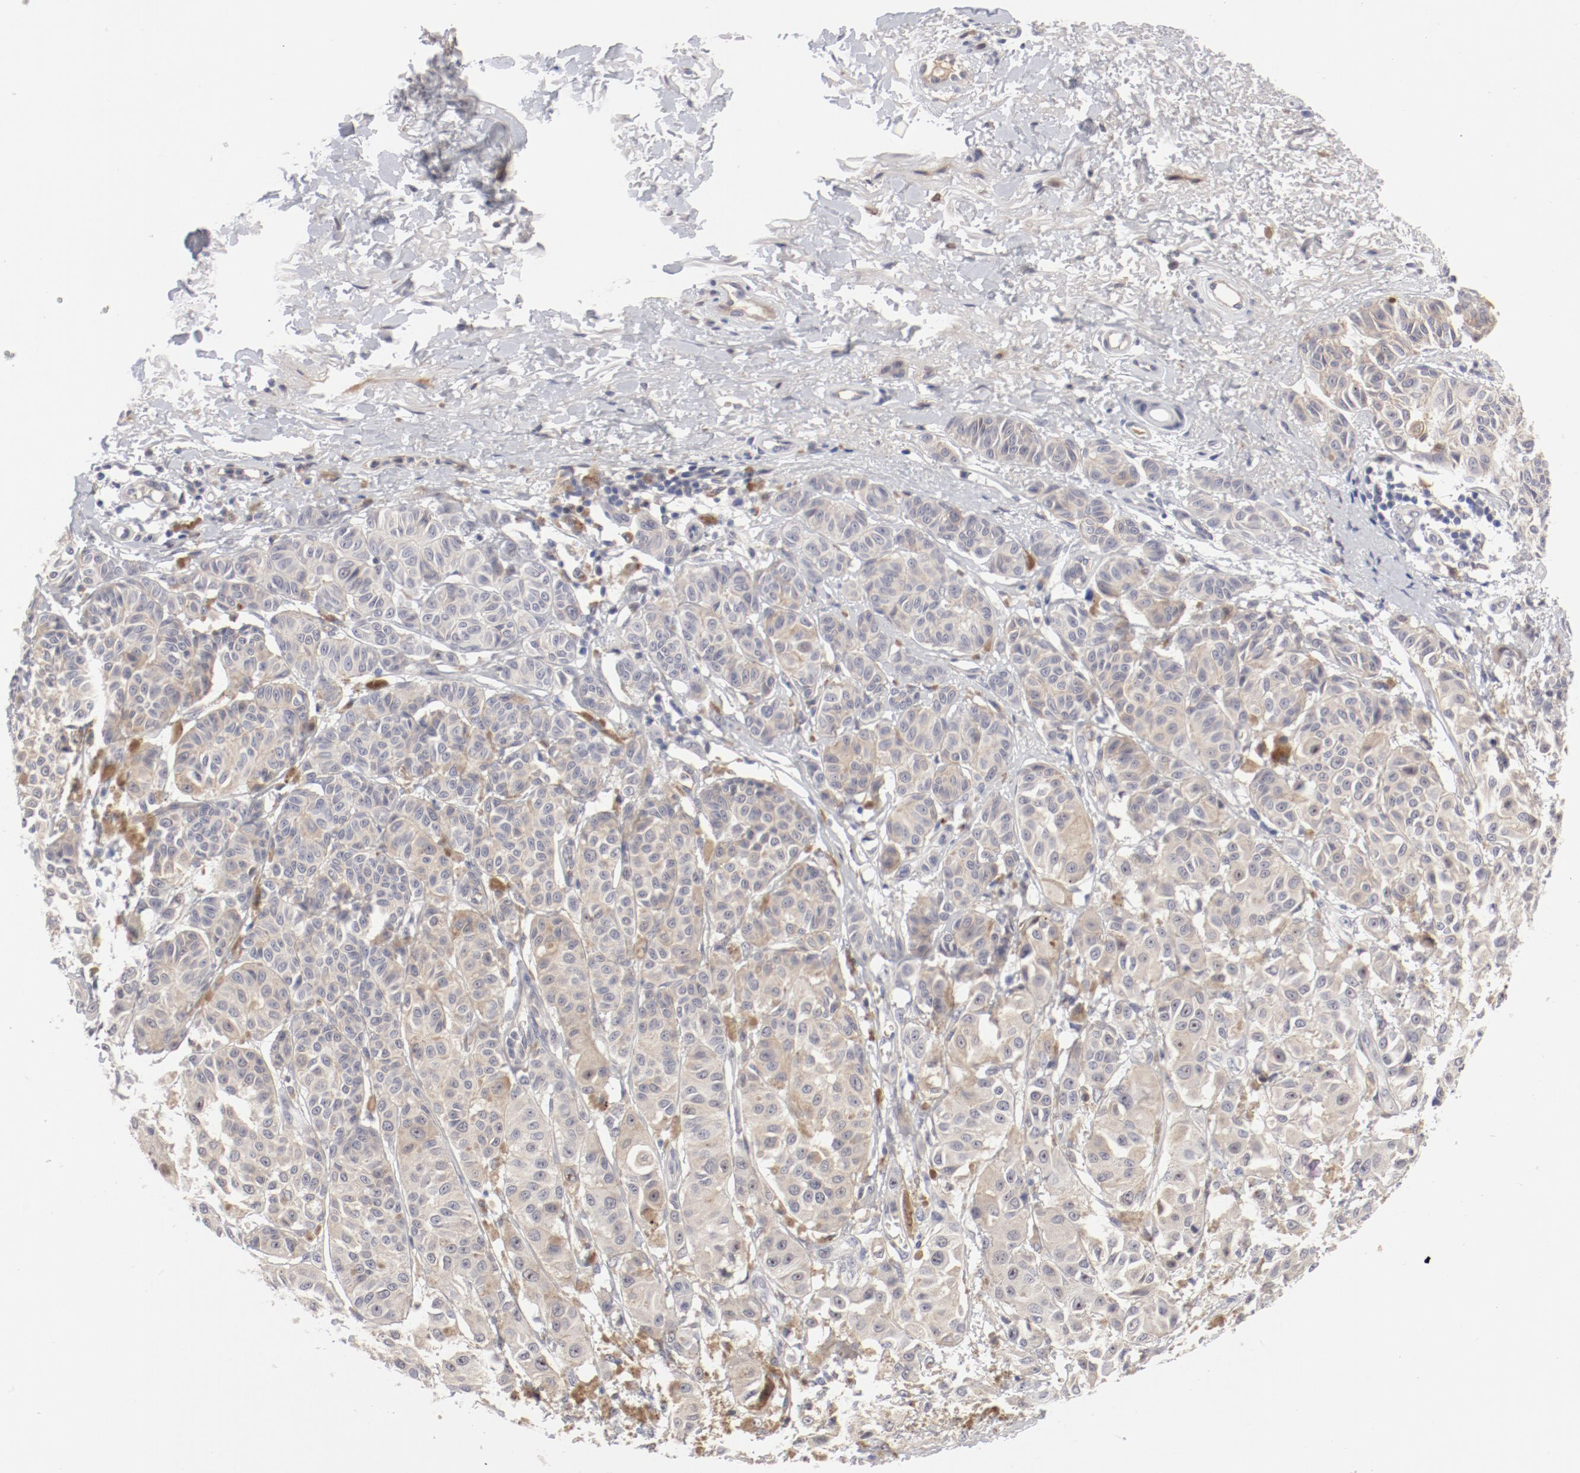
{"staining": {"intensity": "weak", "quantity": "<25%", "location": "cytoplasmic/membranous"}, "tissue": "melanoma", "cell_type": "Tumor cells", "image_type": "cancer", "snomed": [{"axis": "morphology", "description": "Malignant melanoma, NOS"}, {"axis": "topography", "description": "Skin"}], "caption": "The image displays no staining of tumor cells in malignant melanoma.", "gene": "FSCB", "patient": {"sex": "male", "age": 76}}